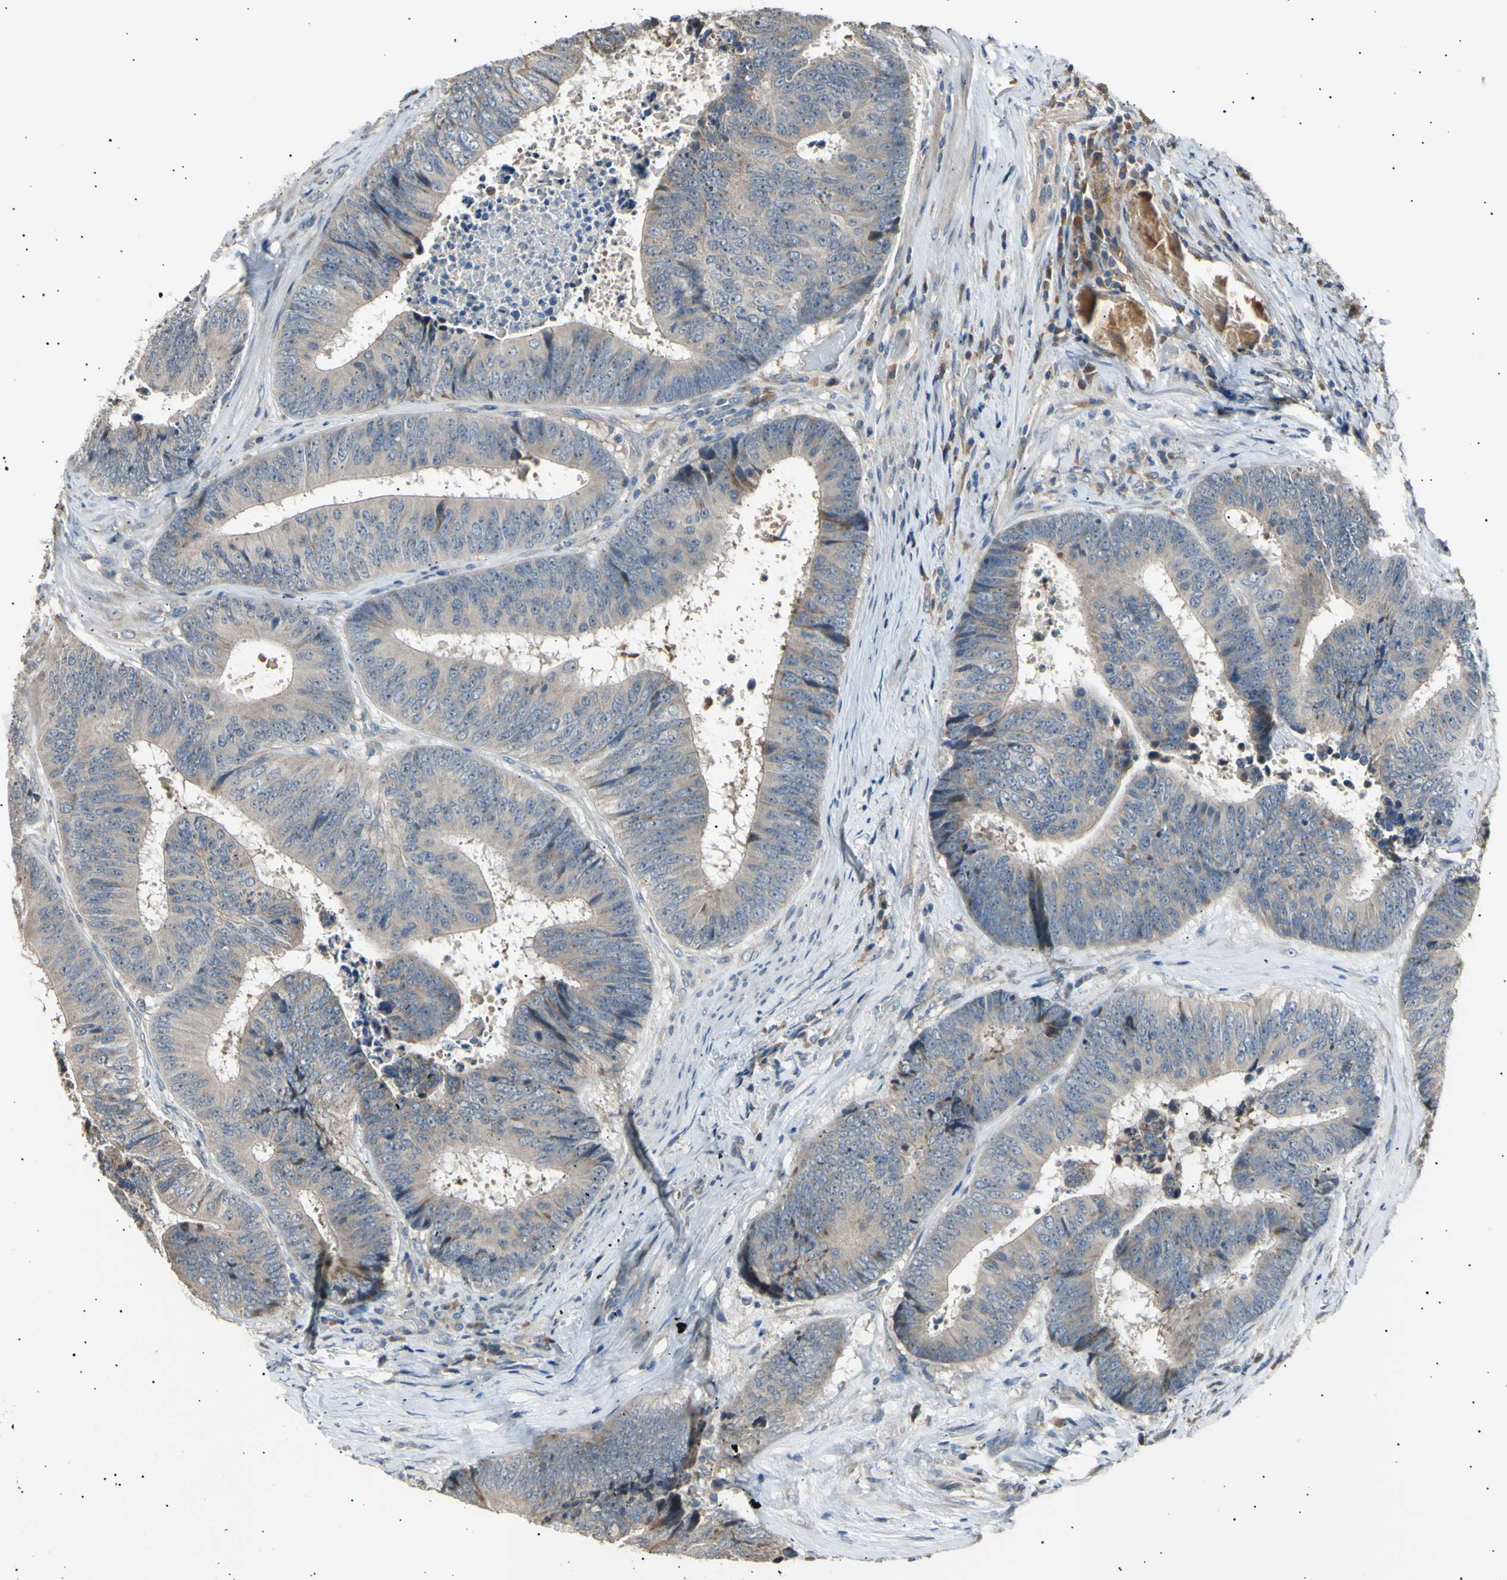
{"staining": {"intensity": "weak", "quantity": ">75%", "location": "cytoplasmic/membranous"}, "tissue": "colorectal cancer", "cell_type": "Tumor cells", "image_type": "cancer", "snomed": [{"axis": "morphology", "description": "Adenocarcinoma, NOS"}, {"axis": "topography", "description": "Rectum"}], "caption": "Immunohistochemical staining of human adenocarcinoma (colorectal) shows low levels of weak cytoplasmic/membranous protein staining in about >75% of tumor cells. The protein of interest is shown in brown color, while the nuclei are stained blue.", "gene": "ITGA6", "patient": {"sex": "male", "age": 72}}